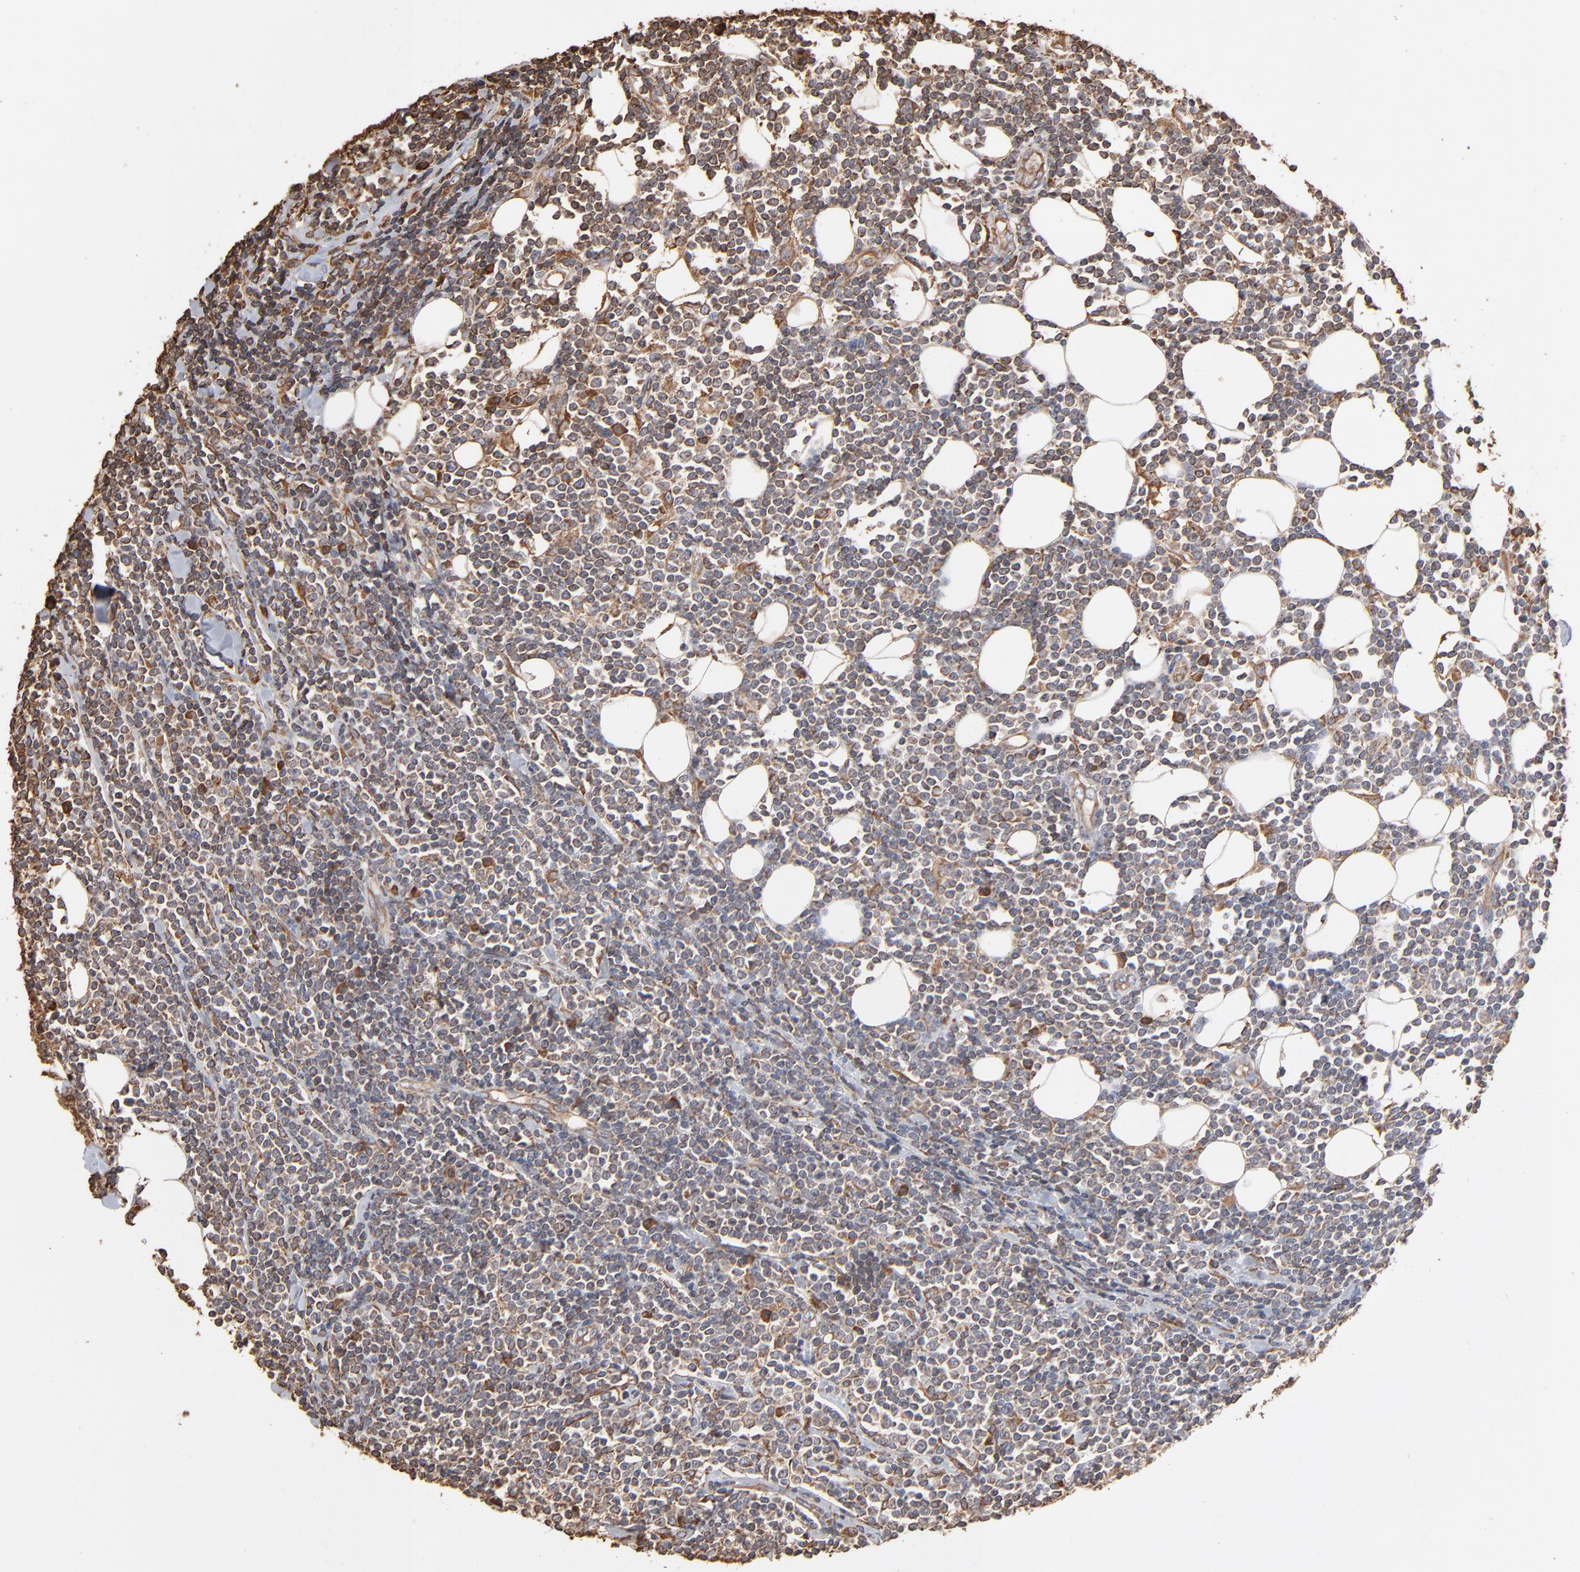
{"staining": {"intensity": "moderate", "quantity": "<25%", "location": "cytoplasmic/membranous"}, "tissue": "lymphoma", "cell_type": "Tumor cells", "image_type": "cancer", "snomed": [{"axis": "morphology", "description": "Malignant lymphoma, non-Hodgkin's type, Low grade"}, {"axis": "topography", "description": "Soft tissue"}], "caption": "Protein staining of malignant lymphoma, non-Hodgkin's type (low-grade) tissue reveals moderate cytoplasmic/membranous staining in about <25% of tumor cells. The protein of interest is stained brown, and the nuclei are stained in blue (DAB (3,3'-diaminobenzidine) IHC with brightfield microscopy, high magnification).", "gene": "PDIA3", "patient": {"sex": "male", "age": 92}}